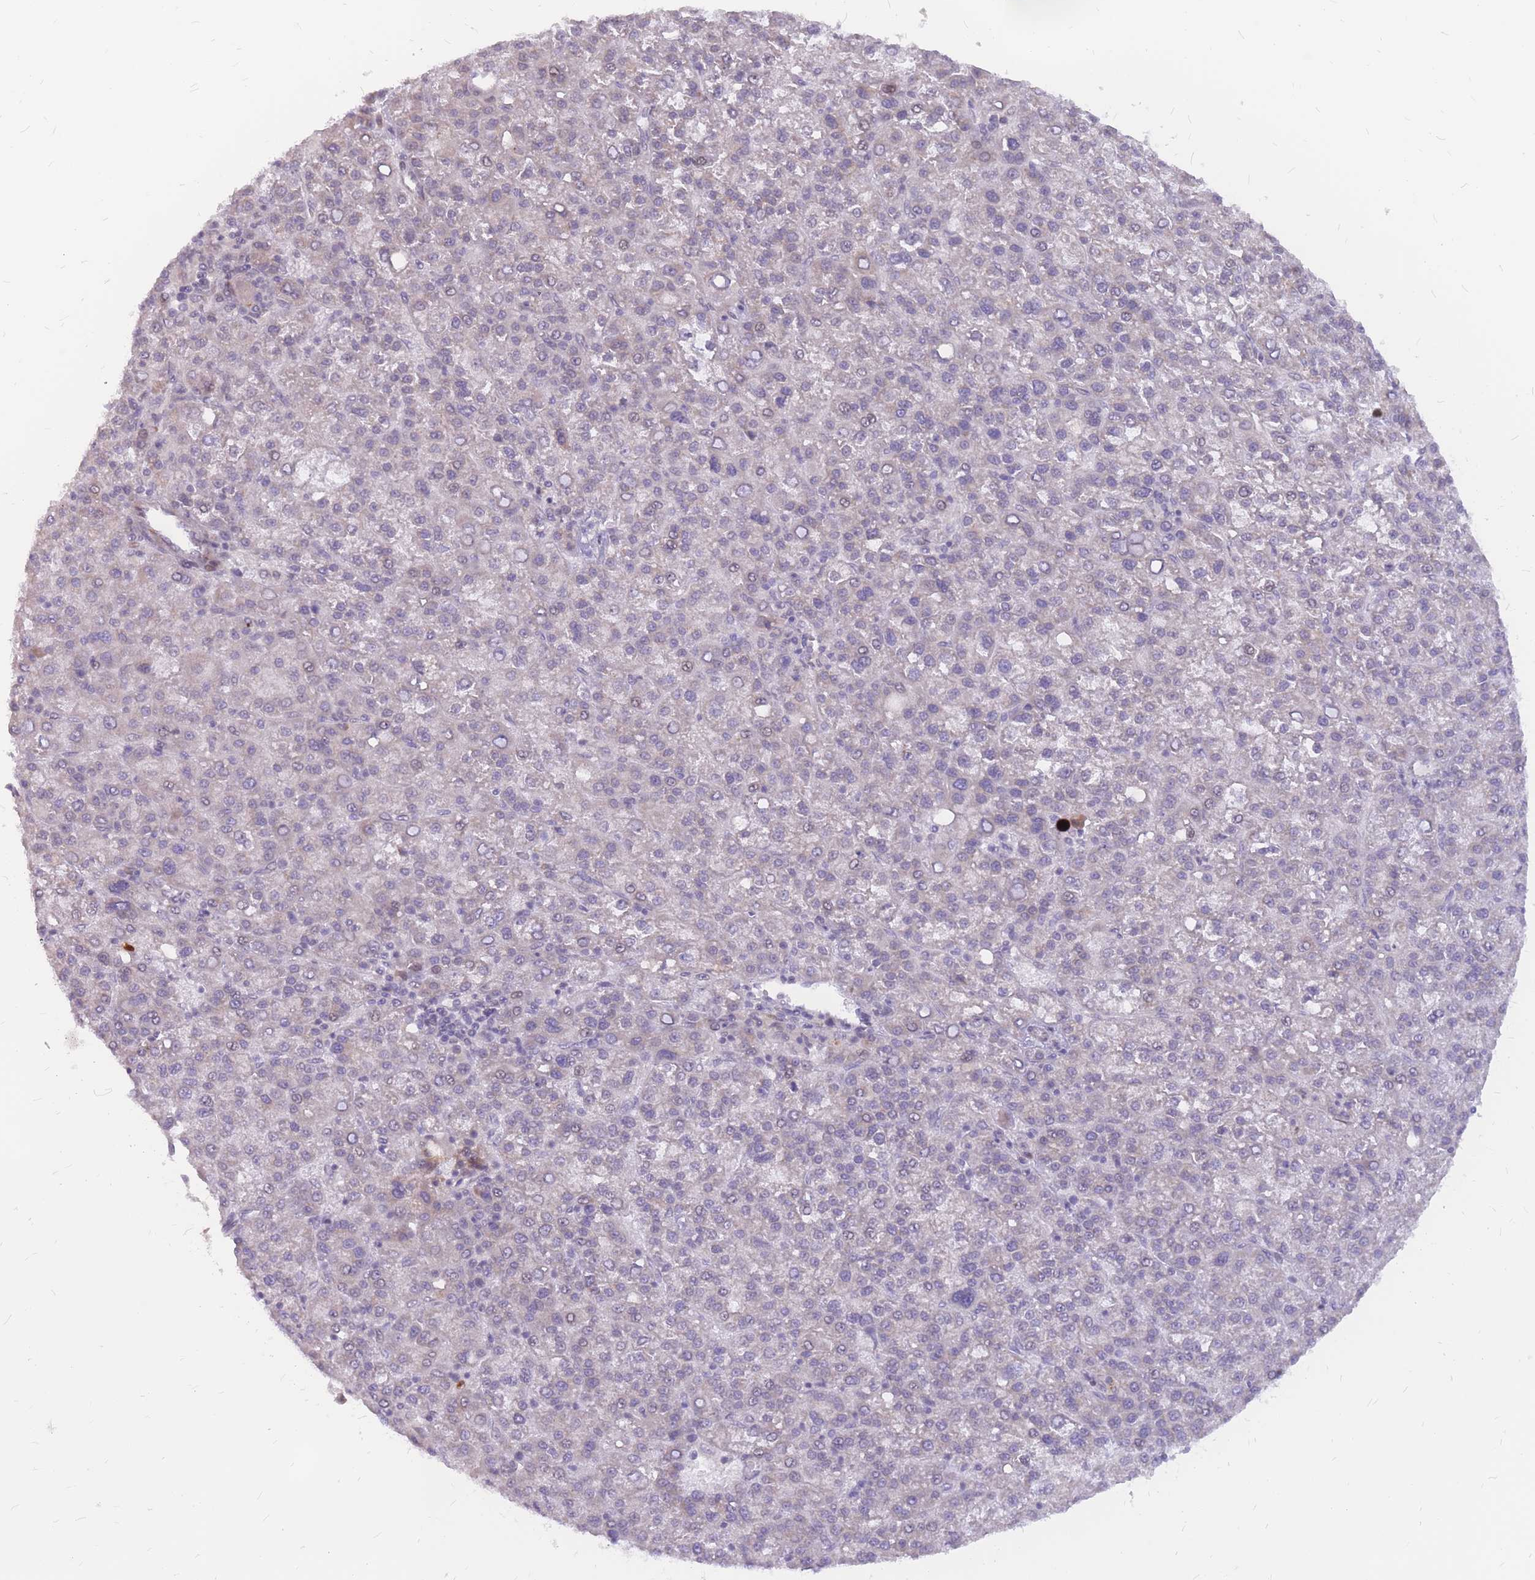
{"staining": {"intensity": "negative", "quantity": "none", "location": "none"}, "tissue": "liver cancer", "cell_type": "Tumor cells", "image_type": "cancer", "snomed": [{"axis": "morphology", "description": "Carcinoma, Hepatocellular, NOS"}, {"axis": "topography", "description": "Liver"}], "caption": "This is a histopathology image of immunohistochemistry staining of hepatocellular carcinoma (liver), which shows no positivity in tumor cells. (Immunohistochemistry, brightfield microscopy, high magnification).", "gene": "ADD2", "patient": {"sex": "female", "age": 58}}